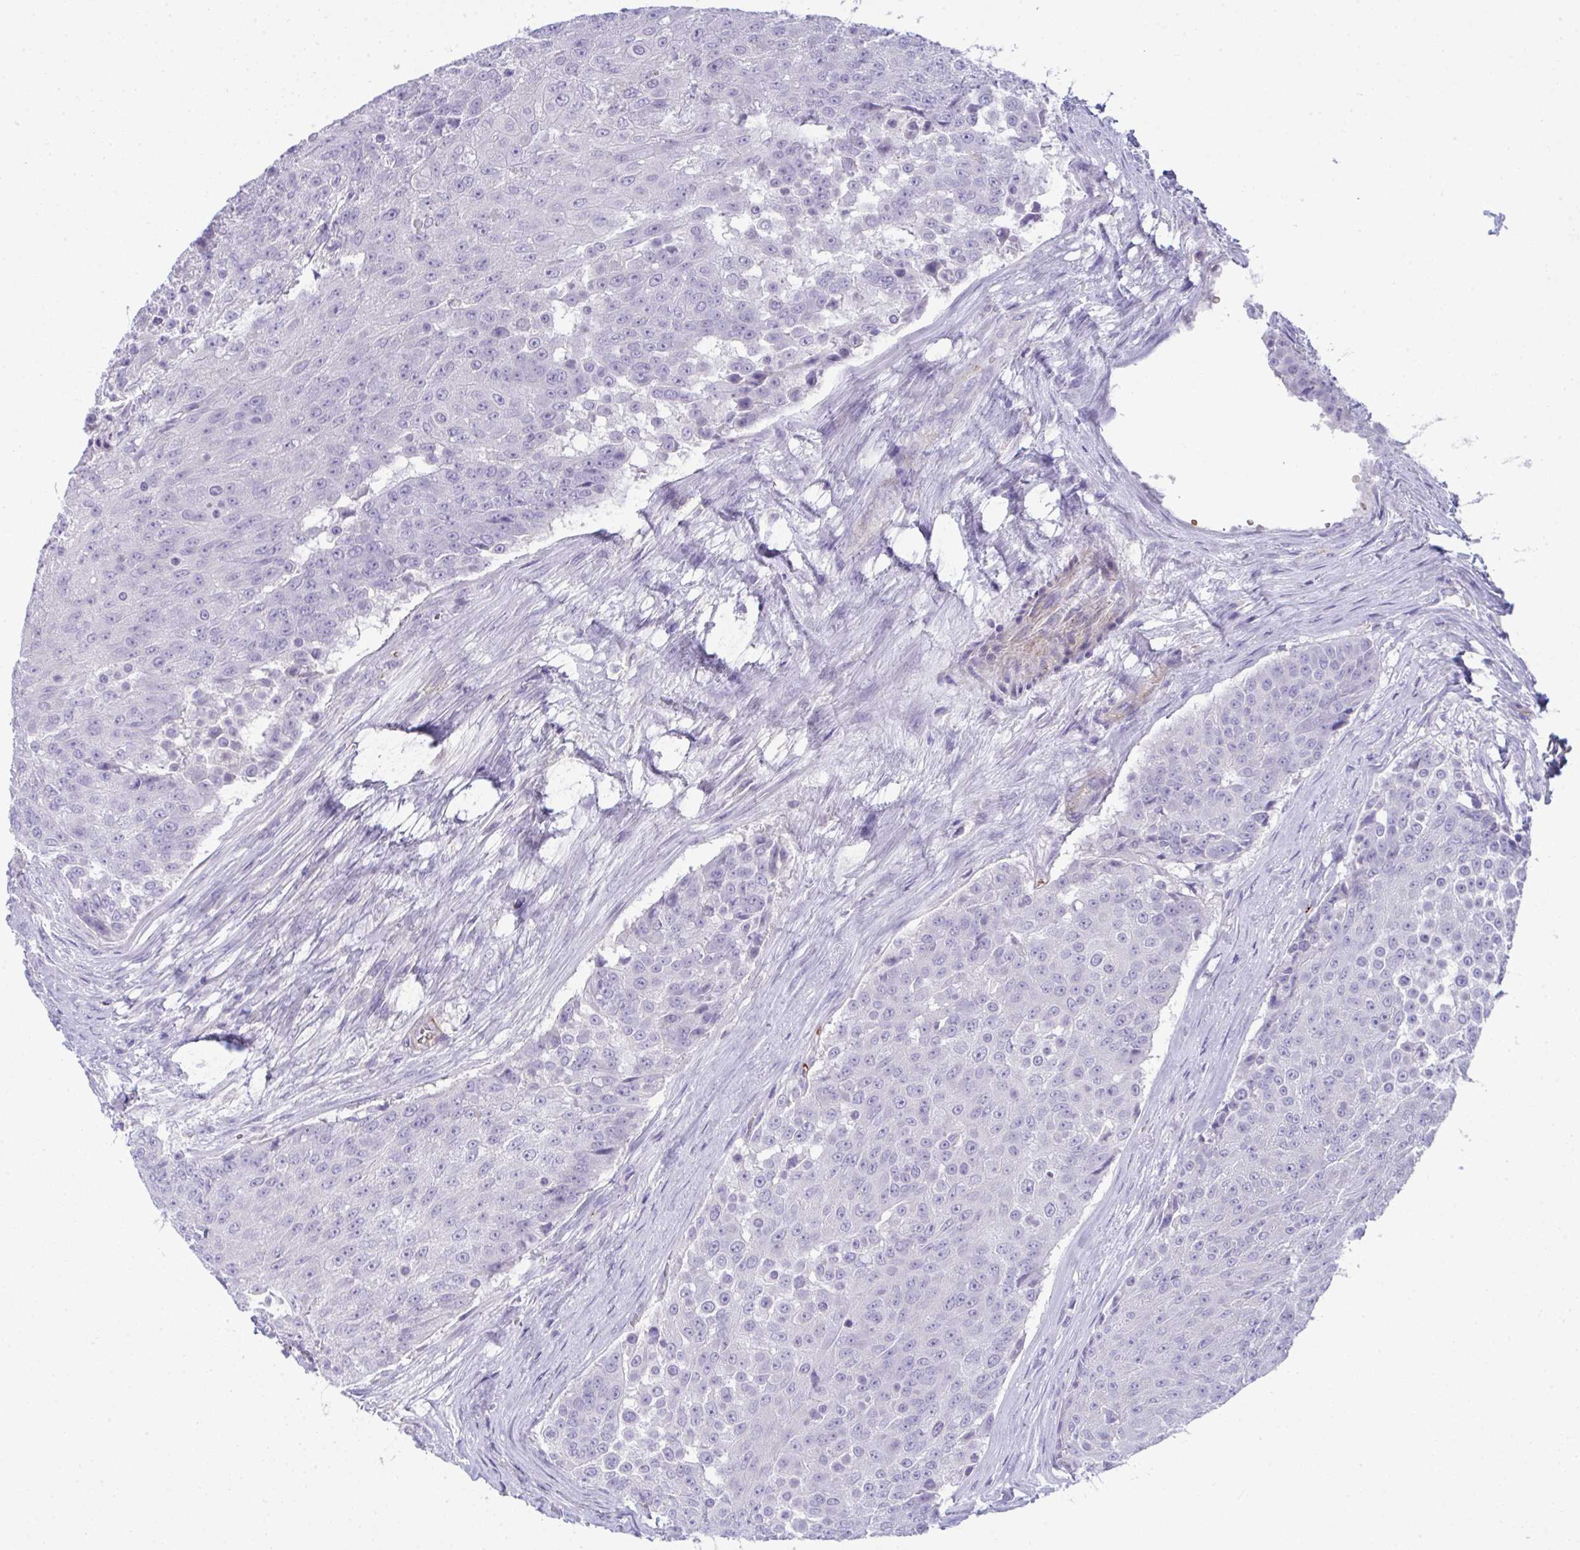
{"staining": {"intensity": "negative", "quantity": "none", "location": "none"}, "tissue": "urothelial cancer", "cell_type": "Tumor cells", "image_type": "cancer", "snomed": [{"axis": "morphology", "description": "Urothelial carcinoma, High grade"}, {"axis": "topography", "description": "Urinary bladder"}], "caption": "The immunohistochemistry photomicrograph has no significant positivity in tumor cells of urothelial cancer tissue.", "gene": "SPTB", "patient": {"sex": "female", "age": 63}}